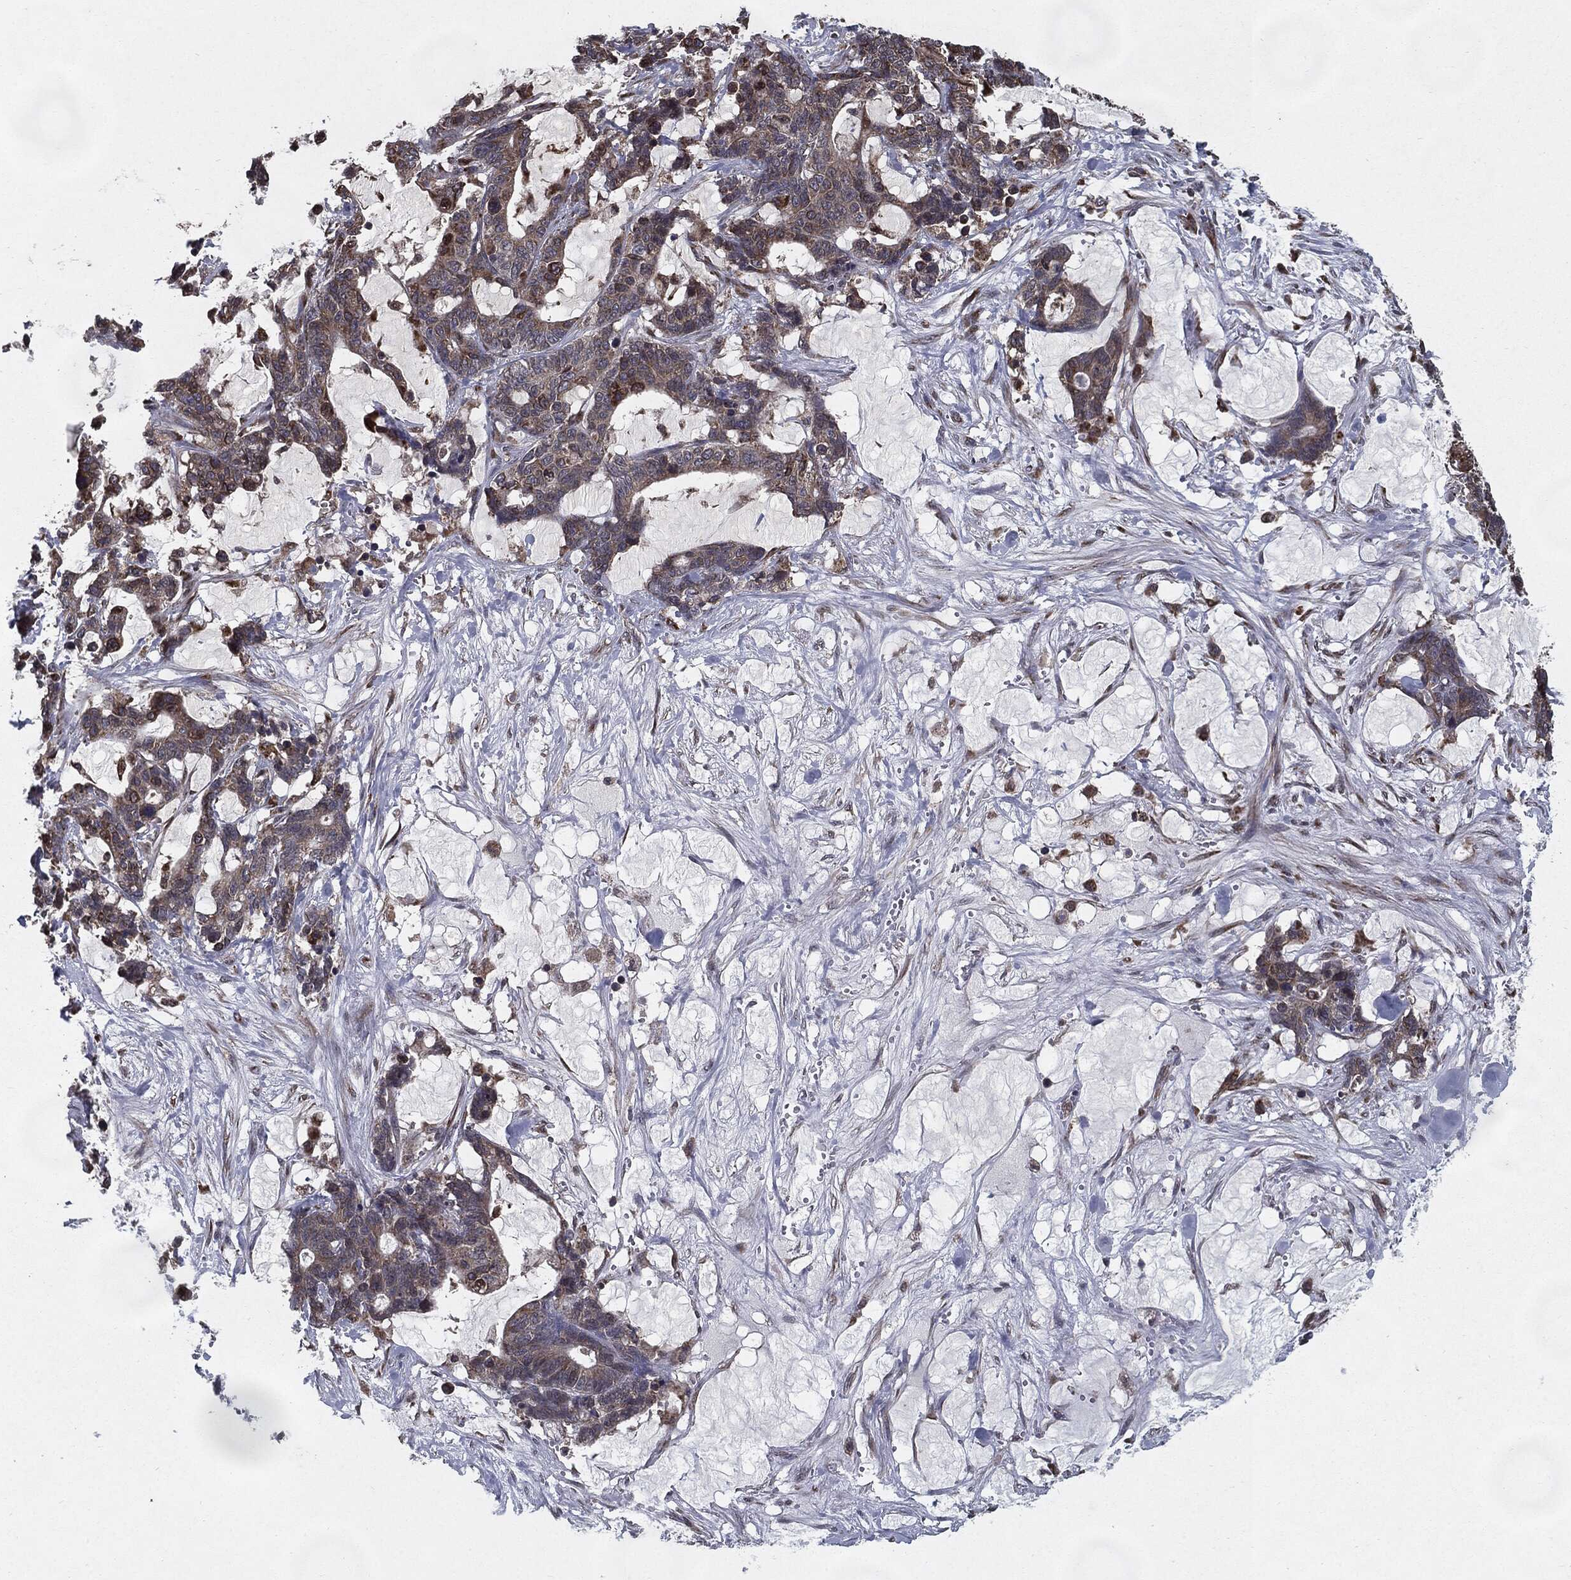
{"staining": {"intensity": "moderate", "quantity": "25%-75%", "location": "cytoplasmic/membranous"}, "tissue": "stomach cancer", "cell_type": "Tumor cells", "image_type": "cancer", "snomed": [{"axis": "morphology", "description": "Normal tissue, NOS"}, {"axis": "morphology", "description": "Adenocarcinoma, NOS"}, {"axis": "topography", "description": "Stomach"}], "caption": "The image demonstrates immunohistochemical staining of stomach cancer. There is moderate cytoplasmic/membranous positivity is seen in about 25%-75% of tumor cells. (DAB IHC with brightfield microscopy, high magnification).", "gene": "HDAC5", "patient": {"sex": "female", "age": 64}}